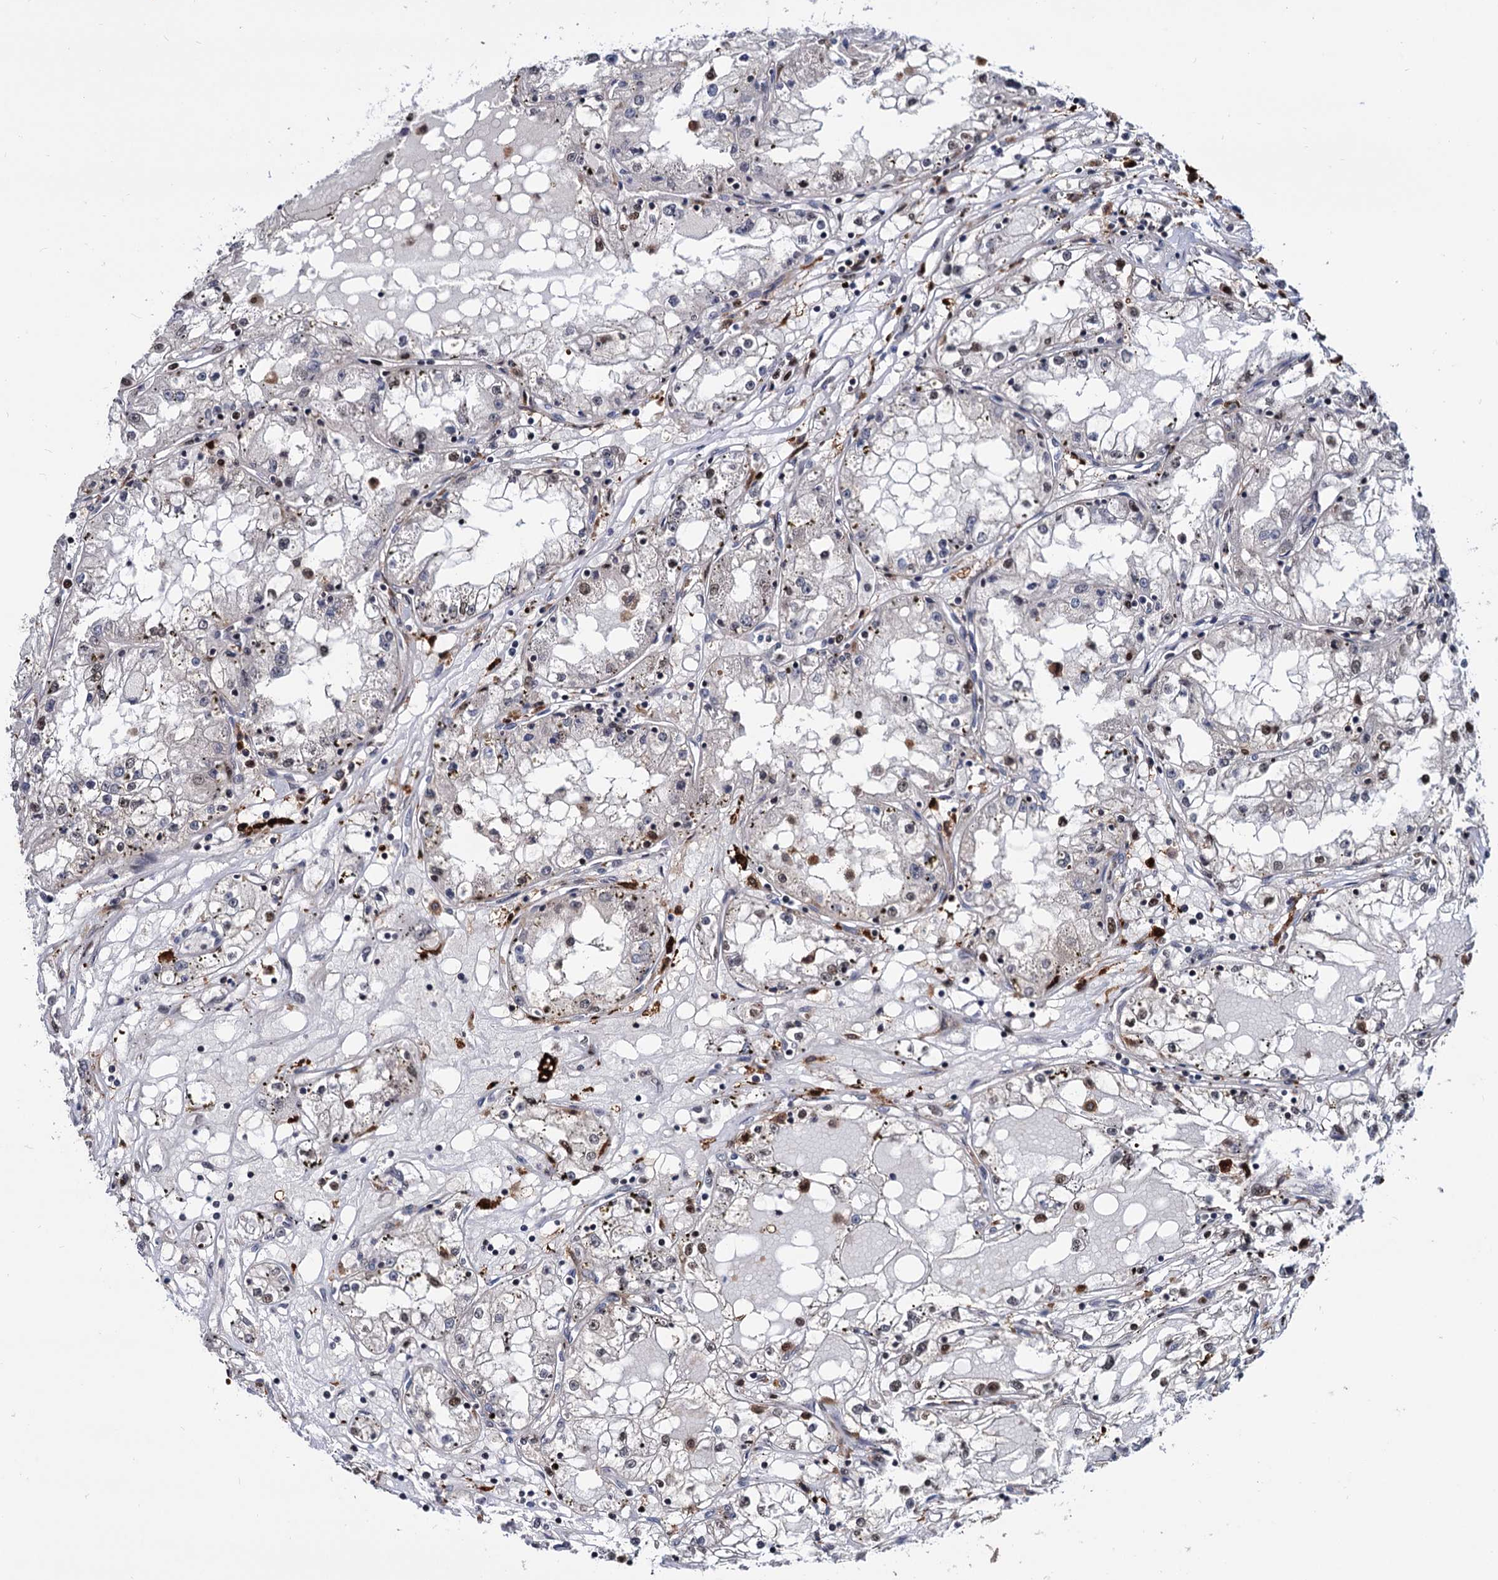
{"staining": {"intensity": "negative", "quantity": "none", "location": "none"}, "tissue": "renal cancer", "cell_type": "Tumor cells", "image_type": "cancer", "snomed": [{"axis": "morphology", "description": "Adenocarcinoma, NOS"}, {"axis": "topography", "description": "Kidney"}], "caption": "Tumor cells are negative for brown protein staining in renal cancer.", "gene": "RNASEH2B", "patient": {"sex": "male", "age": 56}}